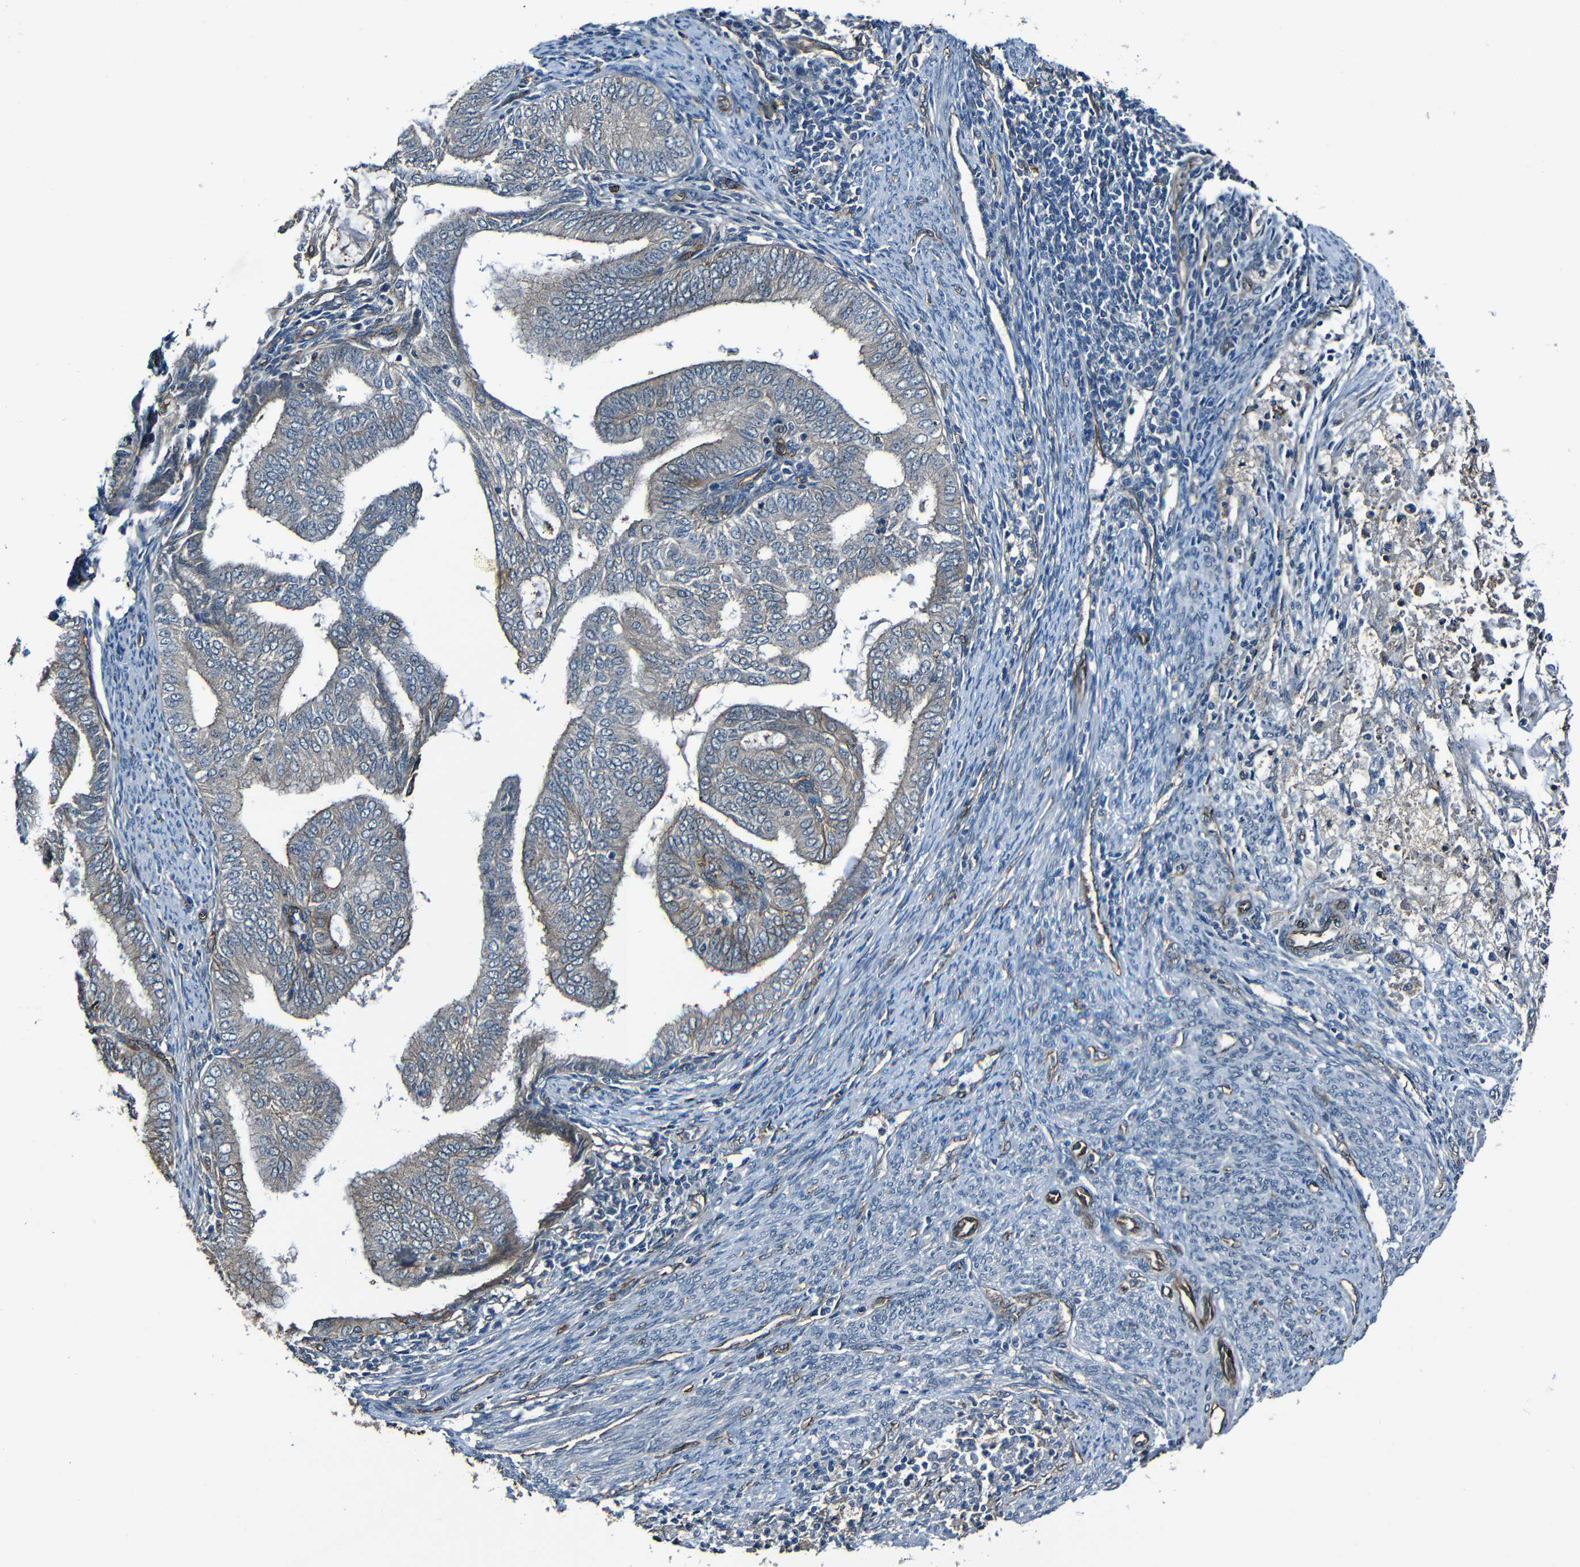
{"staining": {"intensity": "weak", "quantity": "<25%", "location": "cytoplasmic/membranous"}, "tissue": "endometrial cancer", "cell_type": "Tumor cells", "image_type": "cancer", "snomed": [{"axis": "morphology", "description": "Adenocarcinoma, NOS"}, {"axis": "topography", "description": "Endometrium"}], "caption": "Tumor cells are negative for brown protein staining in endometrial adenocarcinoma. The staining was performed using DAB (3,3'-diaminobenzidine) to visualize the protein expression in brown, while the nuclei were stained in blue with hematoxylin (Magnification: 20x).", "gene": "LGR5", "patient": {"sex": "female", "age": 58}}